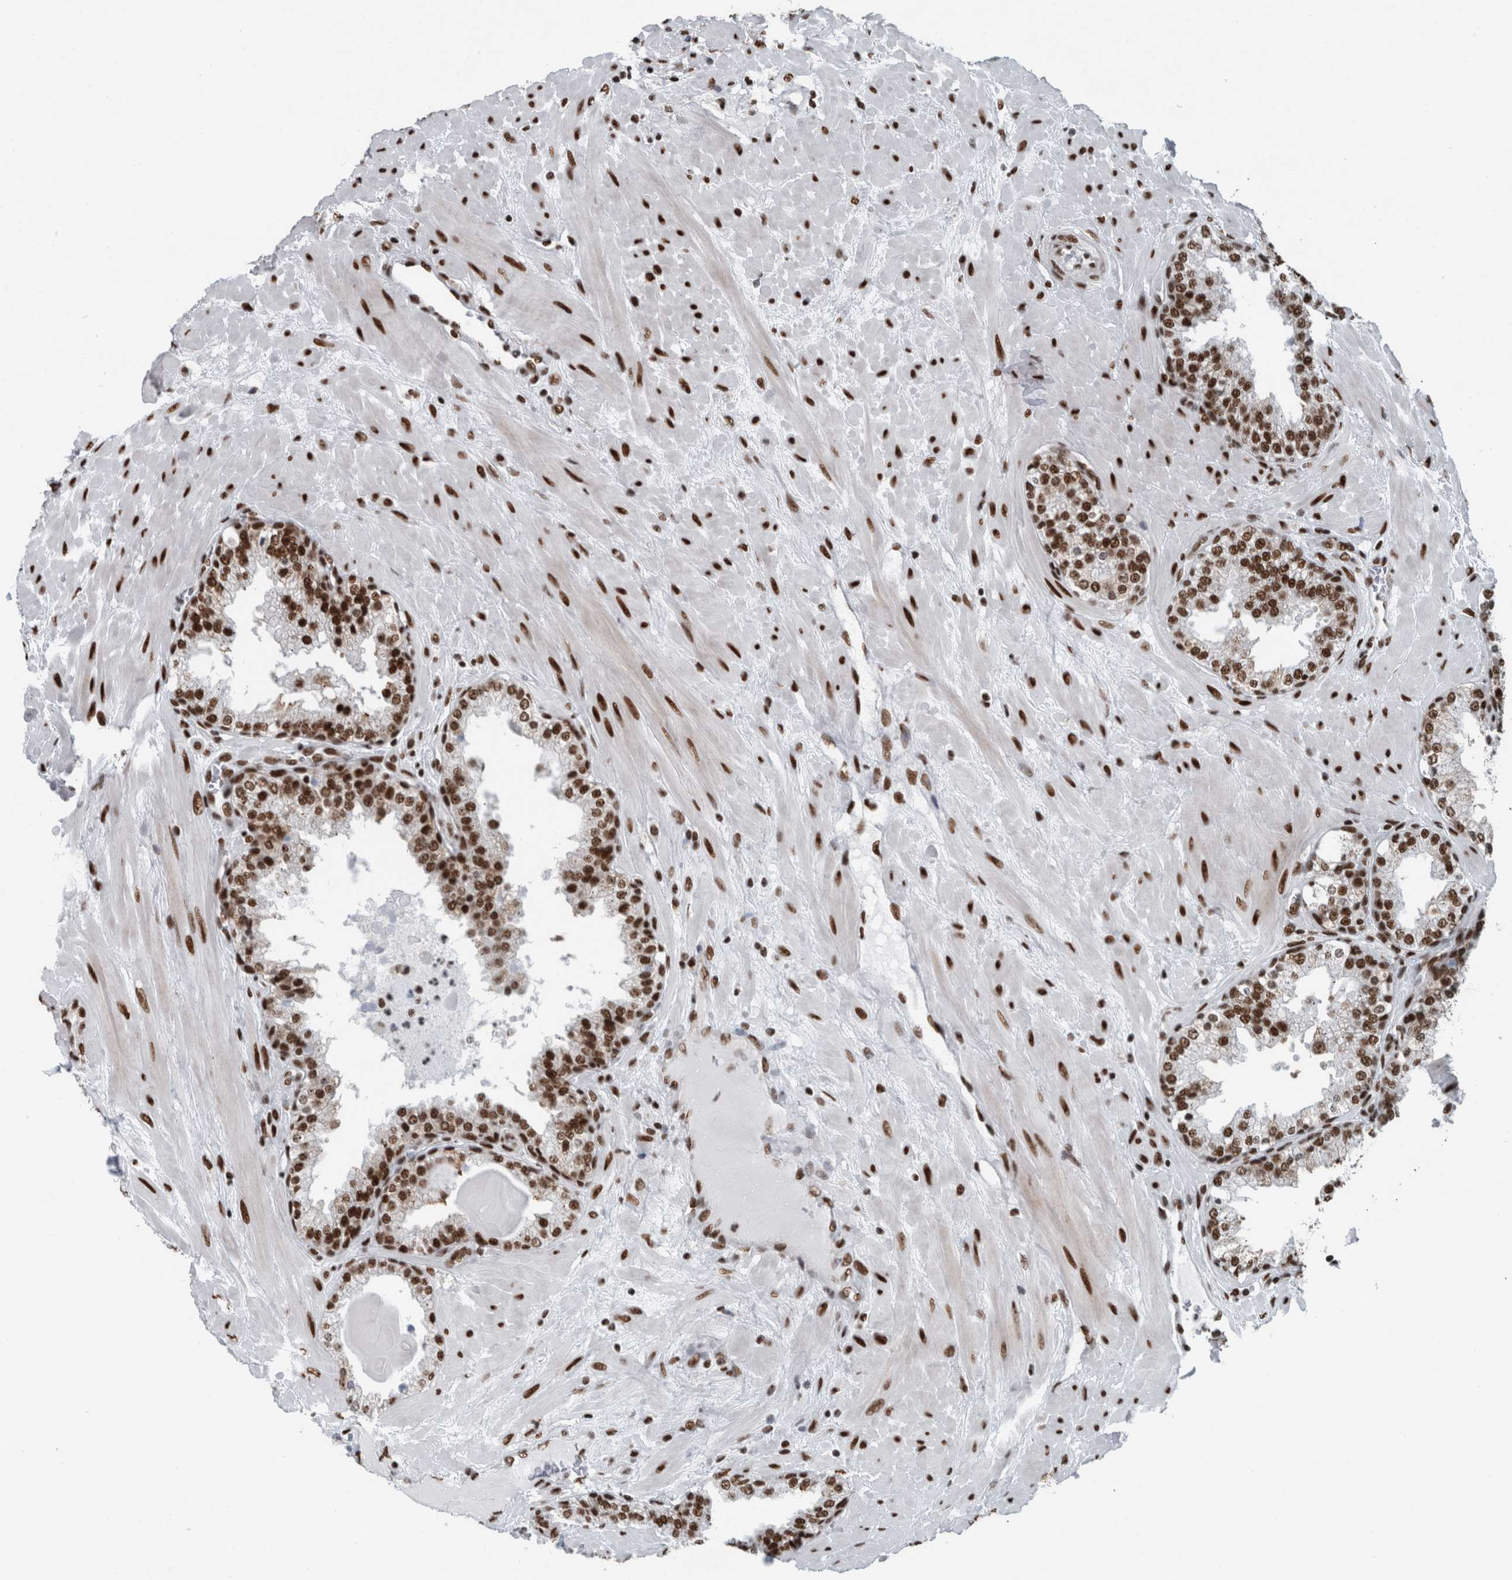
{"staining": {"intensity": "moderate", "quantity": ">75%", "location": "nuclear"}, "tissue": "prostate", "cell_type": "Glandular cells", "image_type": "normal", "snomed": [{"axis": "morphology", "description": "Normal tissue, NOS"}, {"axis": "topography", "description": "Prostate"}], "caption": "High-magnification brightfield microscopy of unremarkable prostate stained with DAB (3,3'-diaminobenzidine) (brown) and counterstained with hematoxylin (blue). glandular cells exhibit moderate nuclear positivity is identified in about>75% of cells.", "gene": "DNMT3A", "patient": {"sex": "male", "age": 51}}